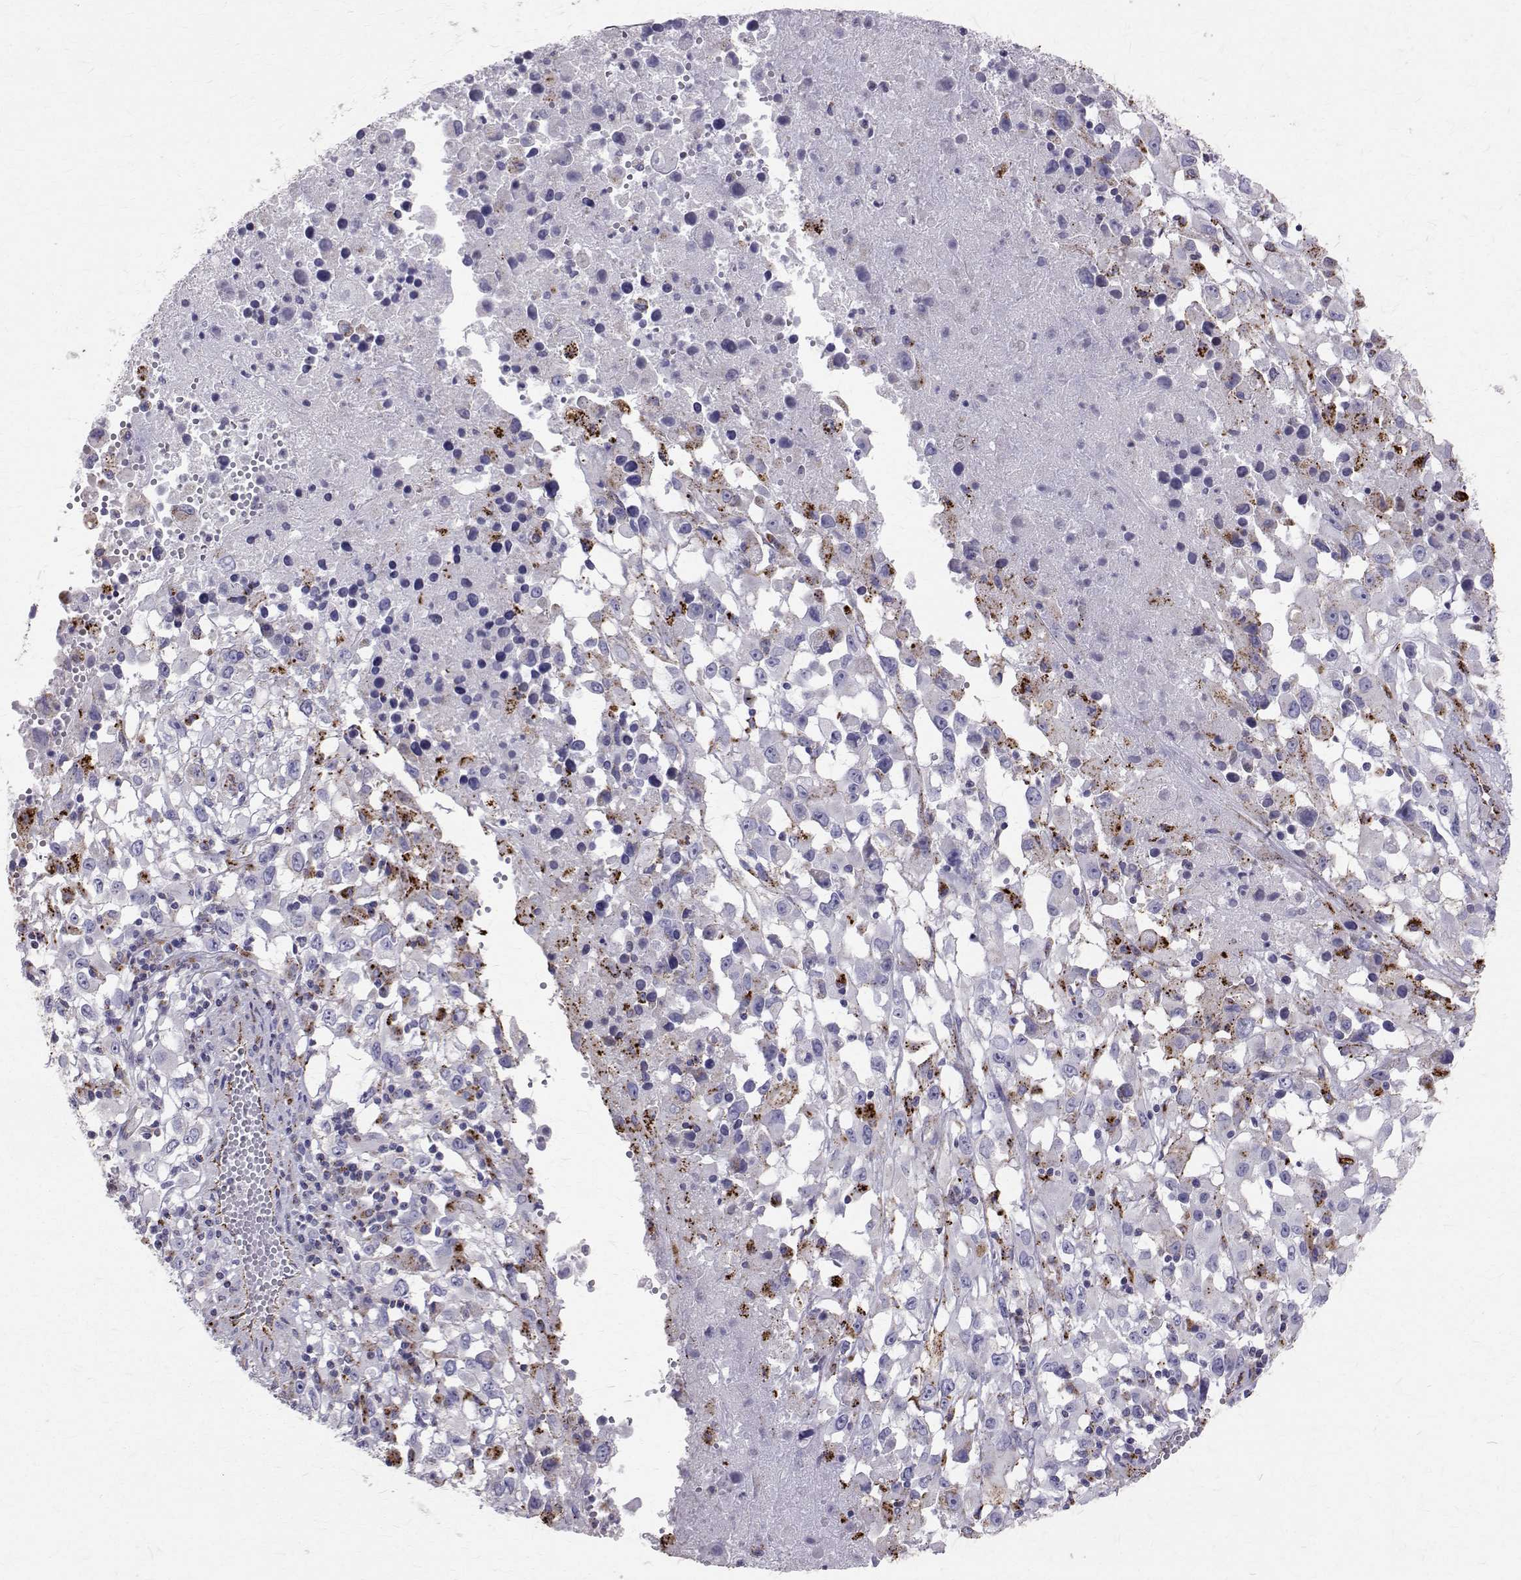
{"staining": {"intensity": "moderate", "quantity": "<25%", "location": "cytoplasmic/membranous"}, "tissue": "melanoma", "cell_type": "Tumor cells", "image_type": "cancer", "snomed": [{"axis": "morphology", "description": "Malignant melanoma, Metastatic site"}, {"axis": "topography", "description": "Soft tissue"}], "caption": "Melanoma stained with a protein marker reveals moderate staining in tumor cells.", "gene": "TPP1", "patient": {"sex": "male", "age": 50}}